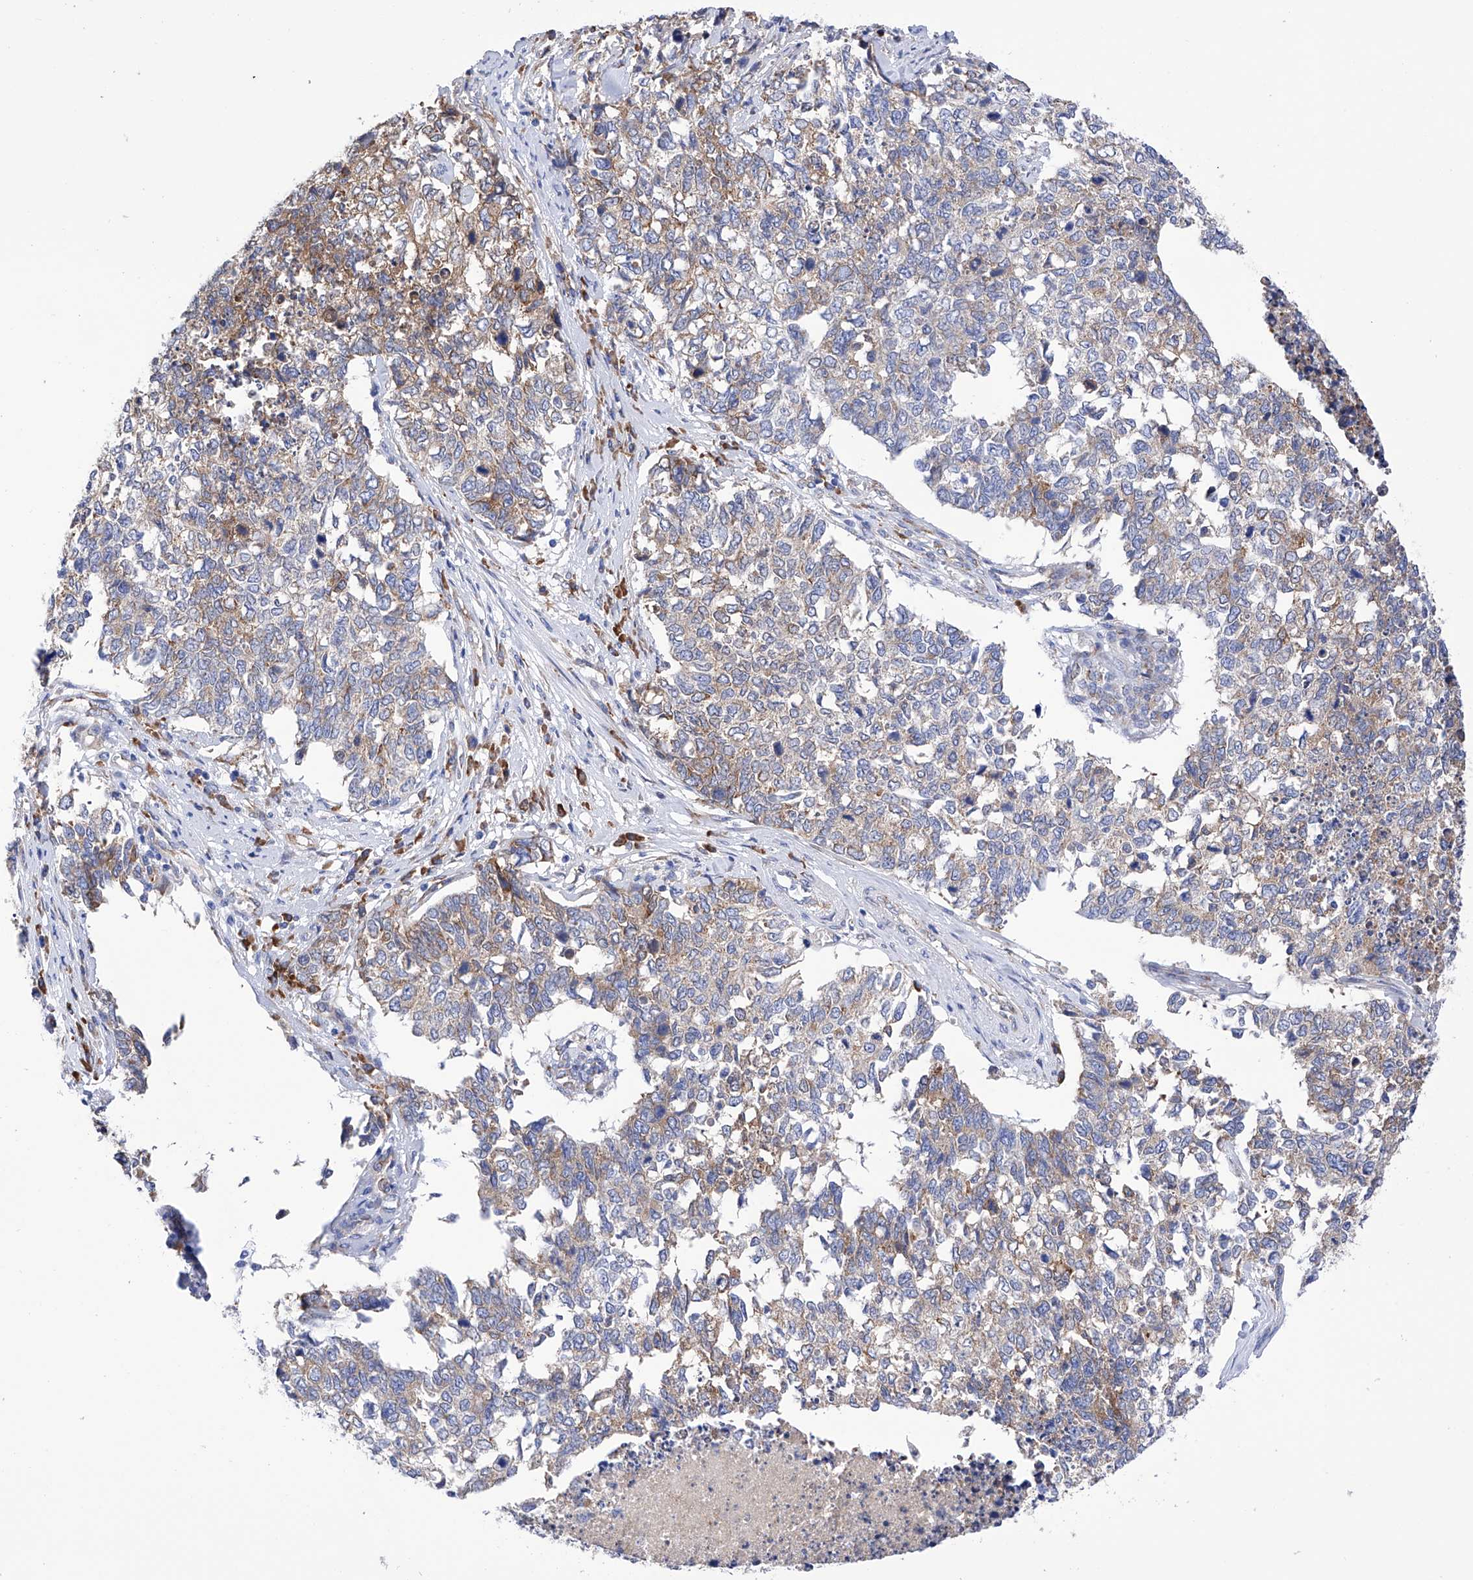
{"staining": {"intensity": "weak", "quantity": "25%-75%", "location": "cytoplasmic/membranous"}, "tissue": "cervical cancer", "cell_type": "Tumor cells", "image_type": "cancer", "snomed": [{"axis": "morphology", "description": "Squamous cell carcinoma, NOS"}, {"axis": "topography", "description": "Cervix"}], "caption": "Cervical squamous cell carcinoma was stained to show a protein in brown. There is low levels of weak cytoplasmic/membranous staining in approximately 25%-75% of tumor cells.", "gene": "PDIA5", "patient": {"sex": "female", "age": 63}}